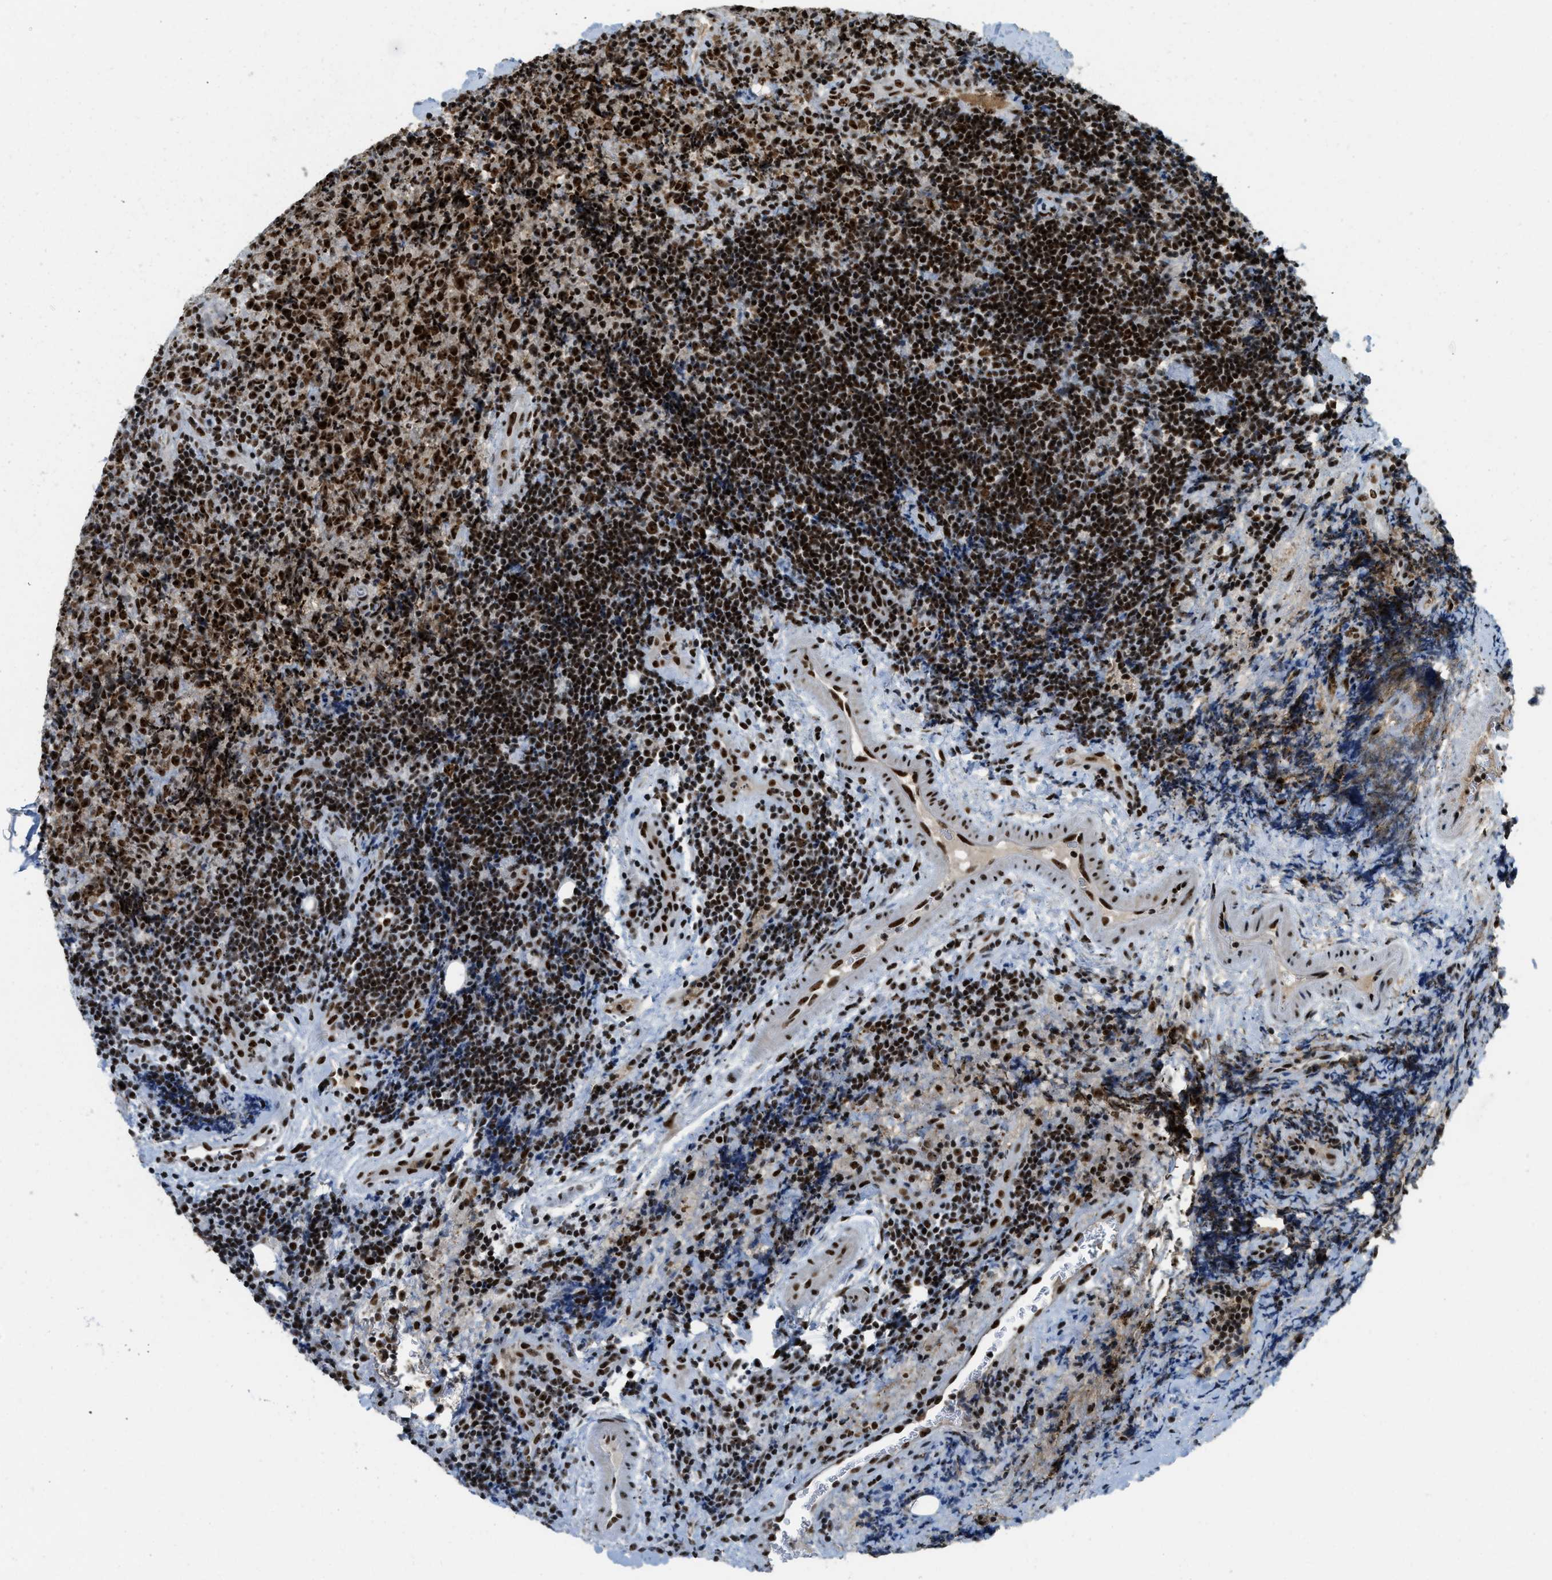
{"staining": {"intensity": "strong", "quantity": ">75%", "location": "nuclear"}, "tissue": "lymphoma", "cell_type": "Tumor cells", "image_type": "cancer", "snomed": [{"axis": "morphology", "description": "Malignant lymphoma, non-Hodgkin's type, High grade"}, {"axis": "topography", "description": "Tonsil"}], "caption": "High-power microscopy captured an IHC histopathology image of malignant lymphoma, non-Hodgkin's type (high-grade), revealing strong nuclear positivity in approximately >75% of tumor cells.", "gene": "URB1", "patient": {"sex": "female", "age": 36}}